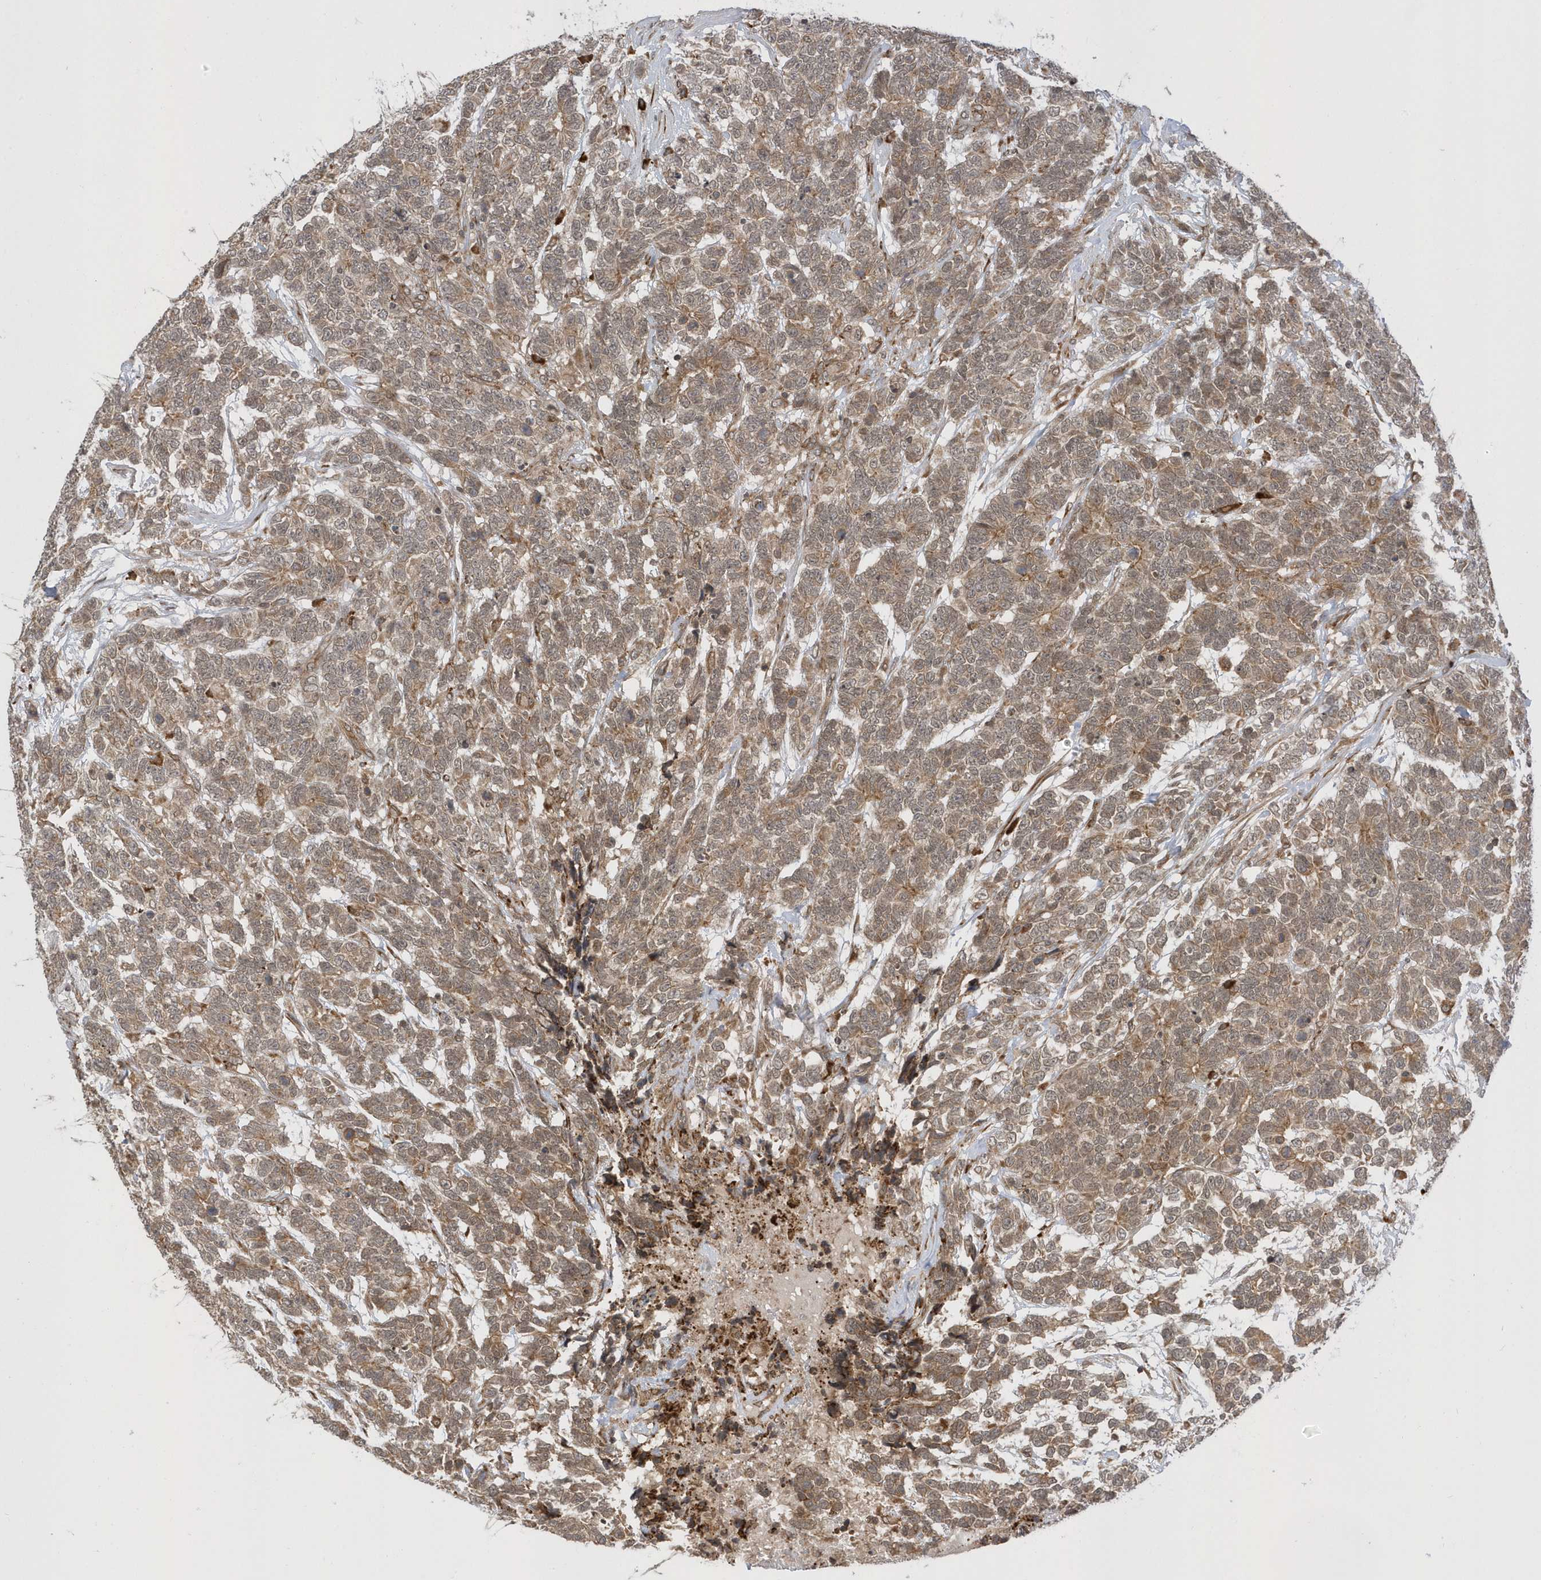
{"staining": {"intensity": "moderate", "quantity": ">75%", "location": "cytoplasmic/membranous,nuclear"}, "tissue": "testis cancer", "cell_type": "Tumor cells", "image_type": "cancer", "snomed": [{"axis": "morphology", "description": "Carcinoma, Embryonal, NOS"}, {"axis": "topography", "description": "Testis"}], "caption": "Immunohistochemical staining of testis embryonal carcinoma demonstrates moderate cytoplasmic/membranous and nuclear protein expression in approximately >75% of tumor cells.", "gene": "METTL21A", "patient": {"sex": "male", "age": 26}}